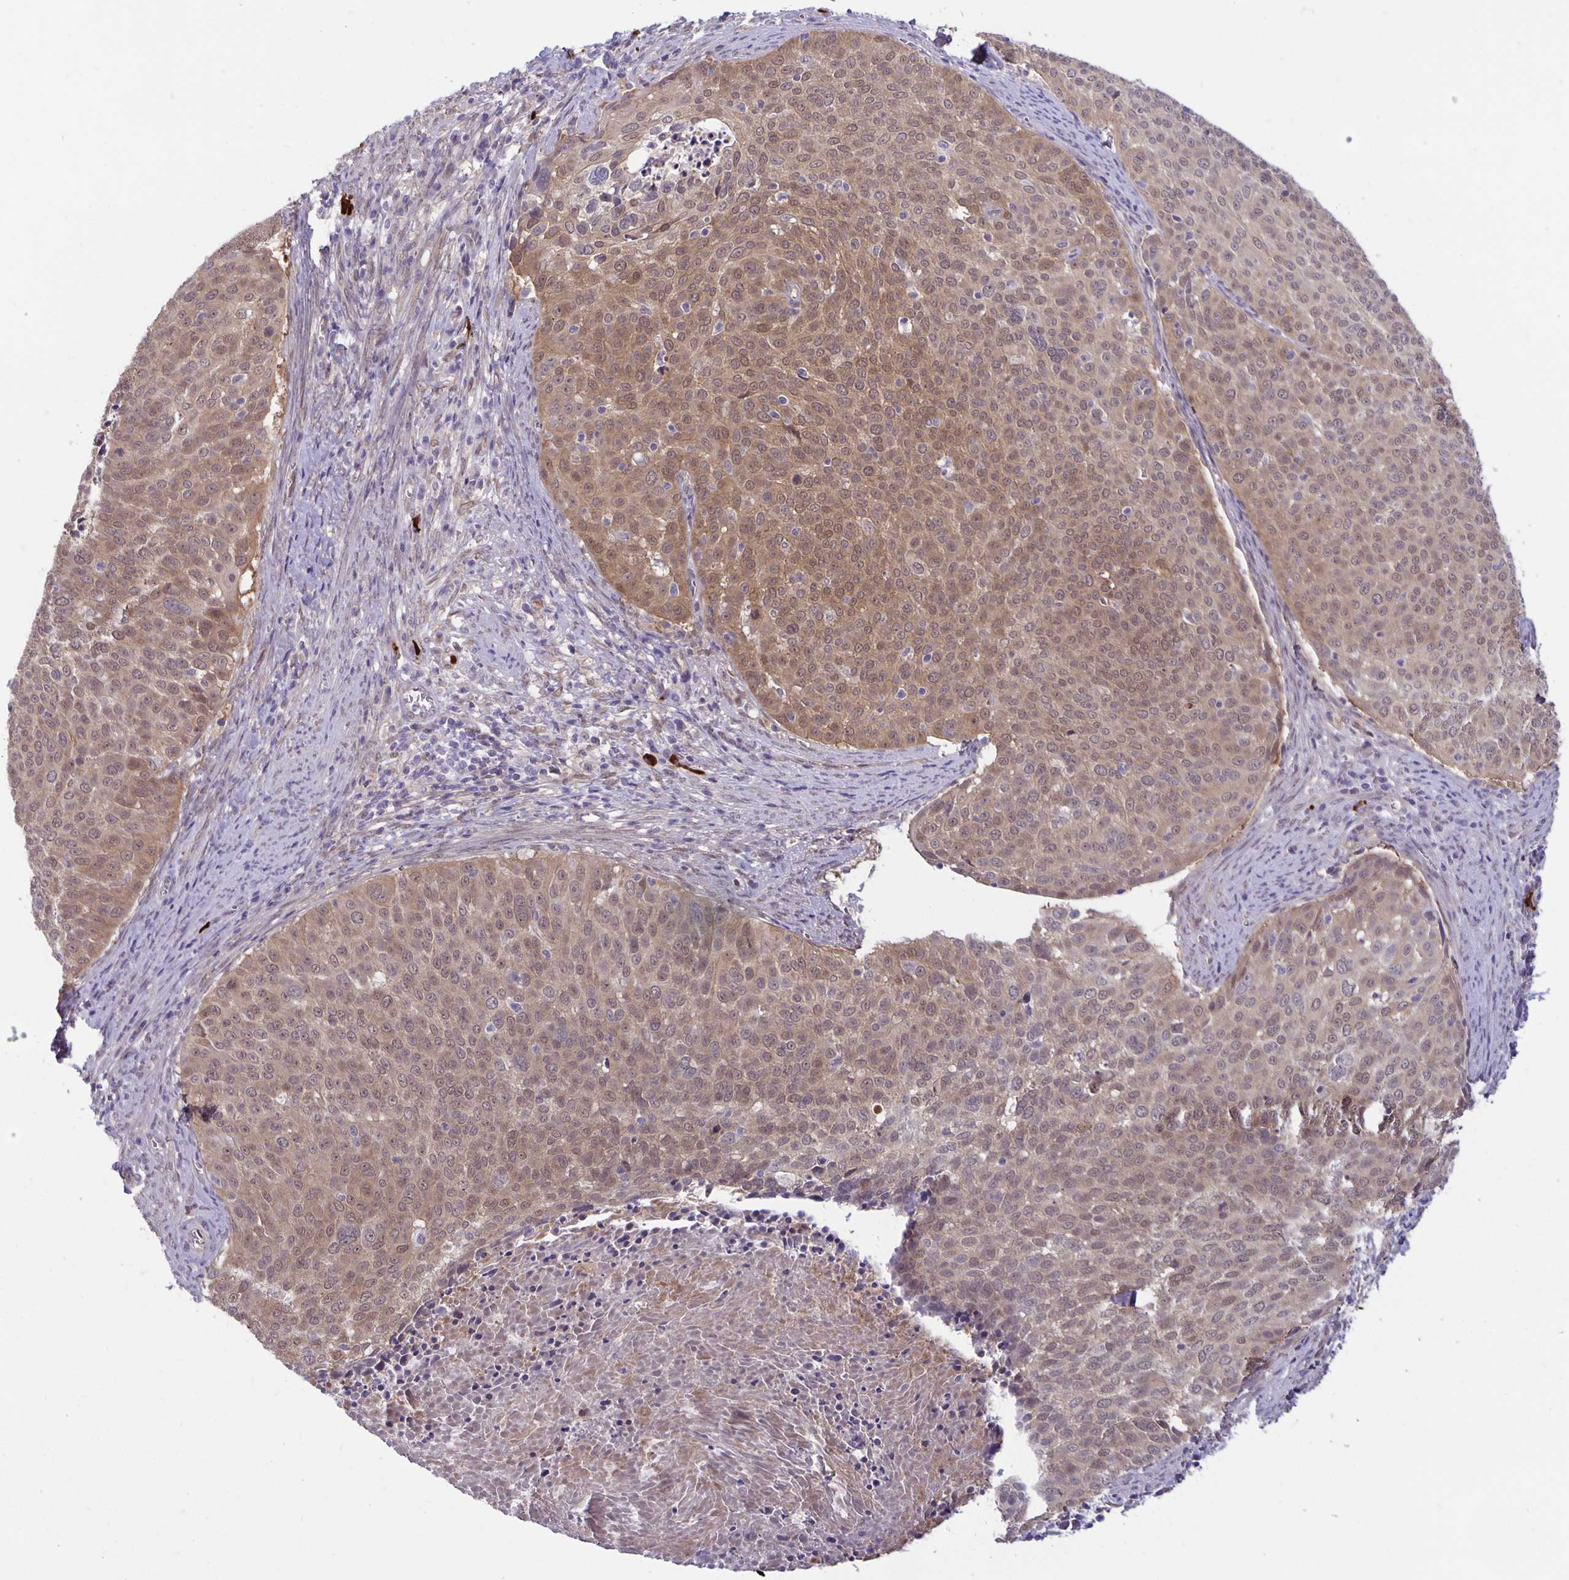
{"staining": {"intensity": "weak", "quantity": ">75%", "location": "cytoplasmic/membranous"}, "tissue": "cervical cancer", "cell_type": "Tumor cells", "image_type": "cancer", "snomed": [{"axis": "morphology", "description": "Squamous cell carcinoma, NOS"}, {"axis": "topography", "description": "Cervix"}], "caption": "Immunohistochemistry (IHC) (DAB (3,3'-diaminobenzidine)) staining of cervical cancer displays weak cytoplasmic/membranous protein positivity in about >75% of tumor cells. (Stains: DAB in brown, nuclei in blue, Microscopy: brightfield microscopy at high magnification).", "gene": "TAX1BP3", "patient": {"sex": "female", "age": 39}}